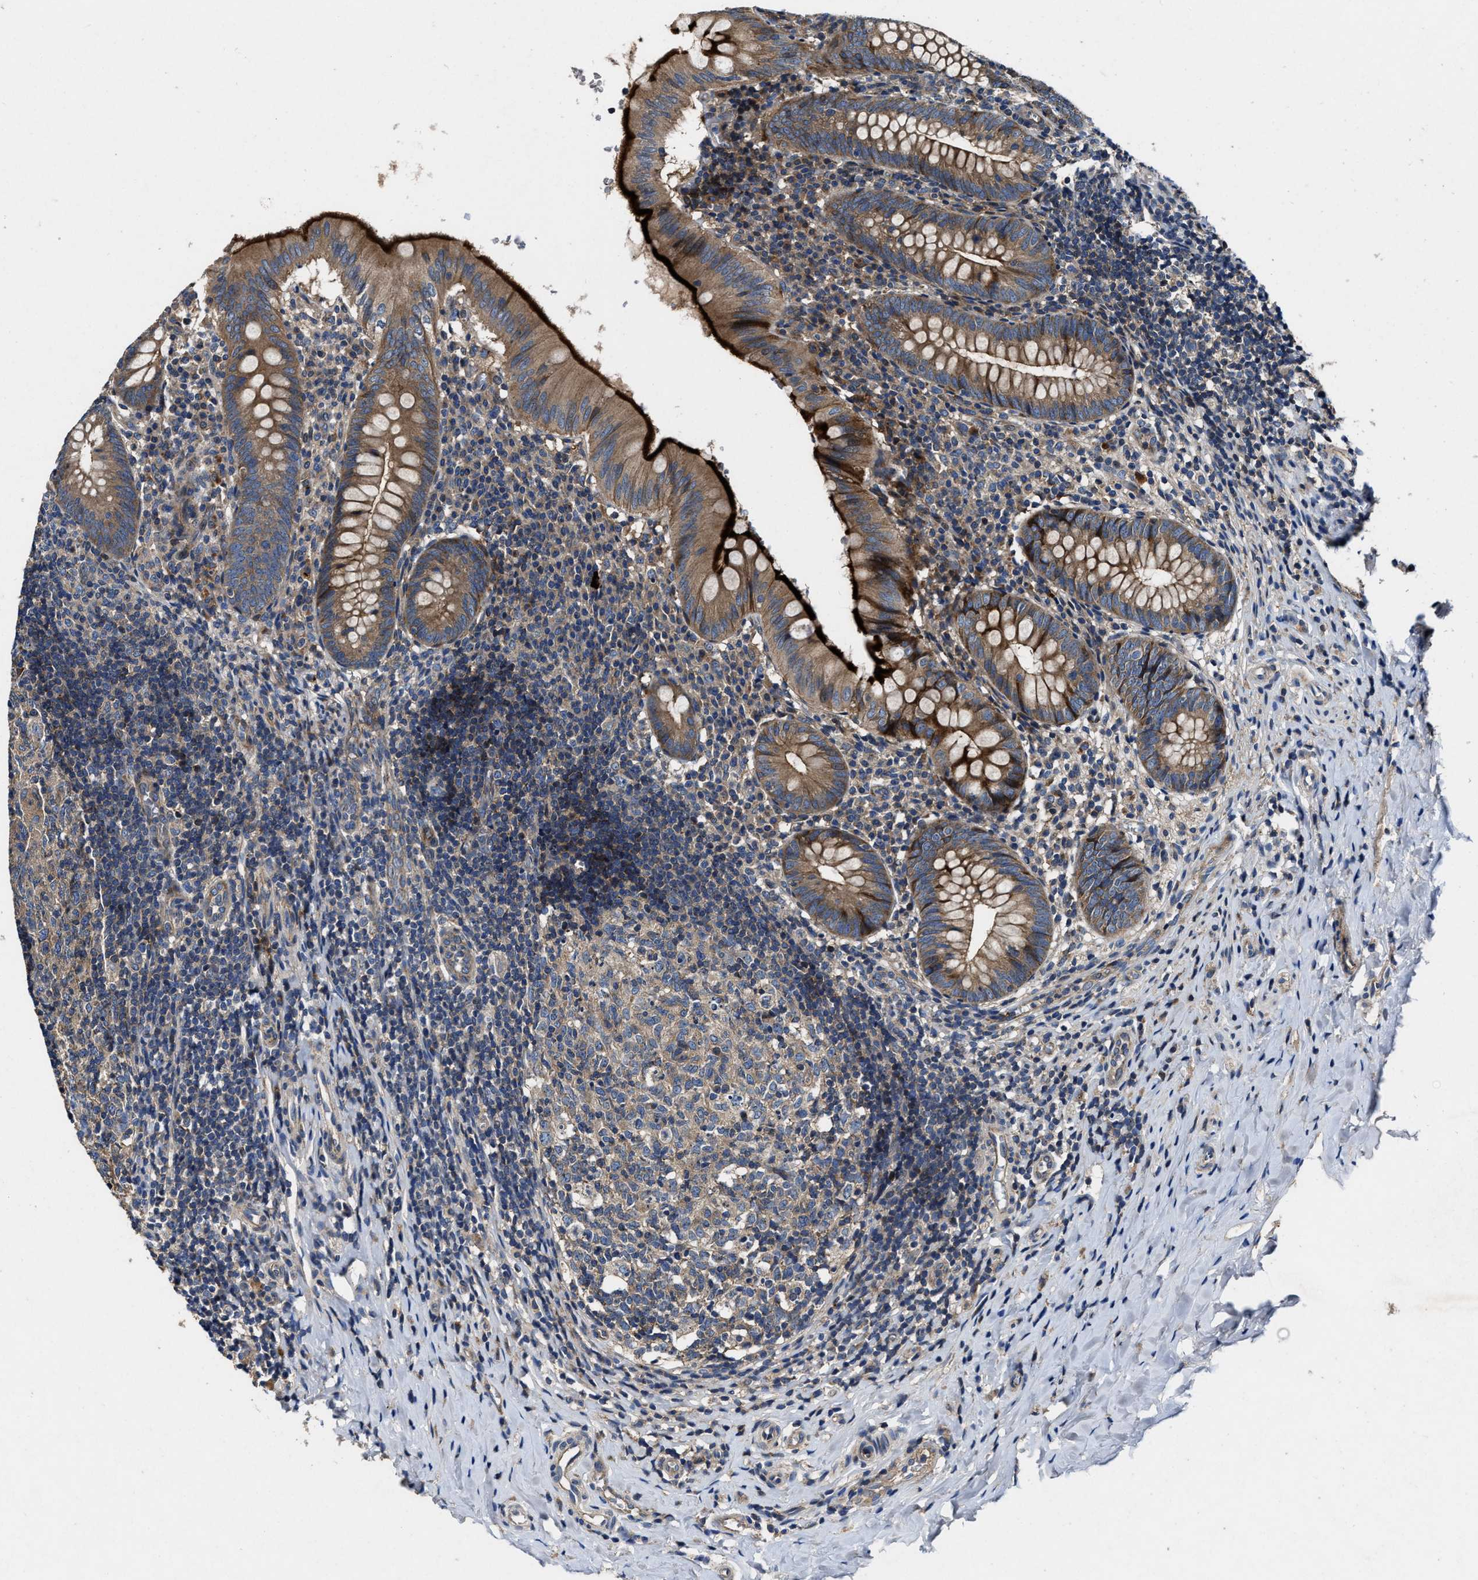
{"staining": {"intensity": "strong", "quantity": ">75%", "location": "cytoplasmic/membranous"}, "tissue": "appendix", "cell_type": "Glandular cells", "image_type": "normal", "snomed": [{"axis": "morphology", "description": "Normal tissue, NOS"}, {"axis": "topography", "description": "Appendix"}], "caption": "Immunohistochemistry of benign human appendix demonstrates high levels of strong cytoplasmic/membranous positivity in about >75% of glandular cells.", "gene": "PTAR1", "patient": {"sex": "male", "age": 8}}